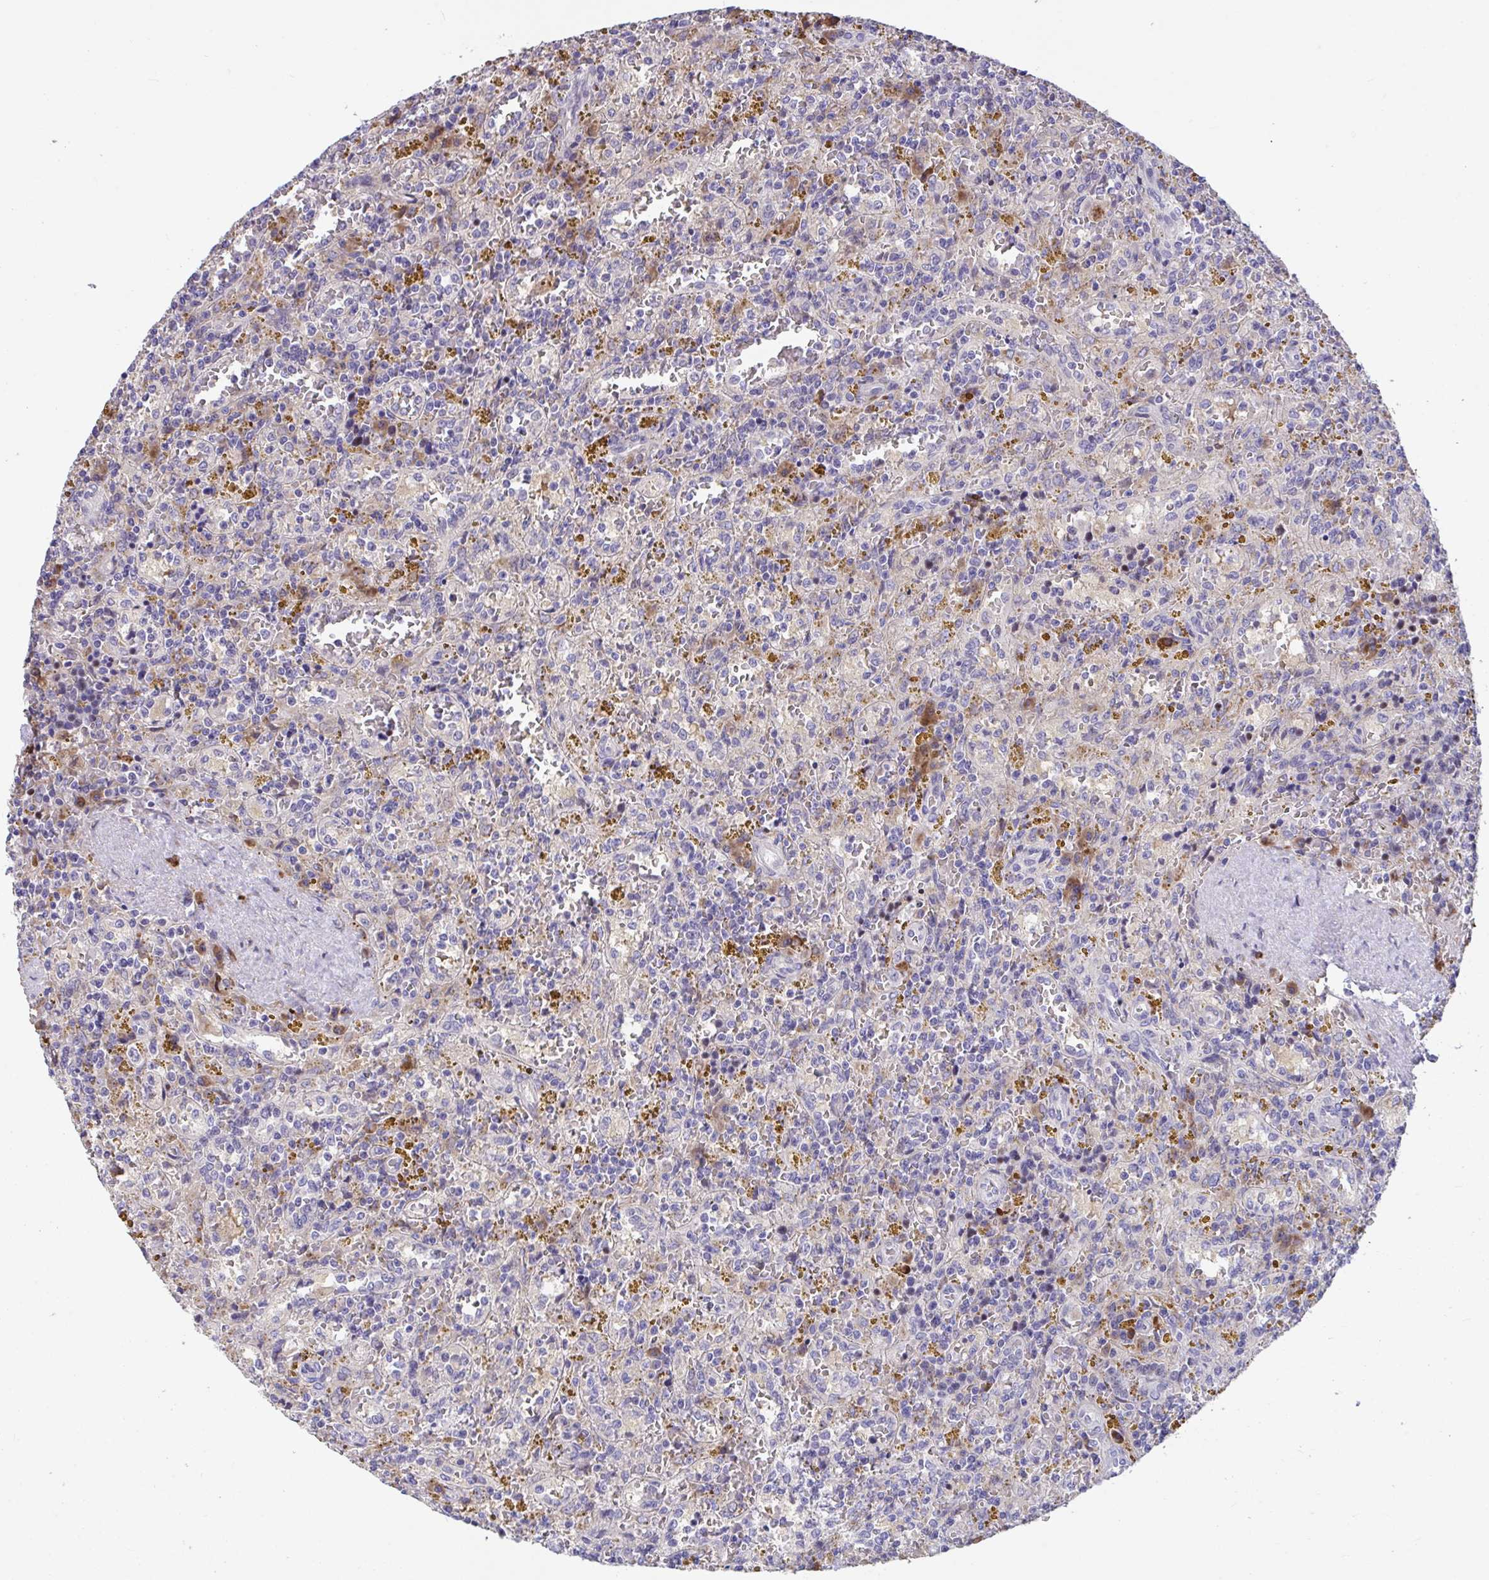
{"staining": {"intensity": "negative", "quantity": "none", "location": "none"}, "tissue": "lymphoma", "cell_type": "Tumor cells", "image_type": "cancer", "snomed": [{"axis": "morphology", "description": "Malignant lymphoma, non-Hodgkin's type, Low grade"}, {"axis": "topography", "description": "Spleen"}], "caption": "DAB immunohistochemical staining of human lymphoma shows no significant positivity in tumor cells.", "gene": "SUSD4", "patient": {"sex": "female", "age": 65}}